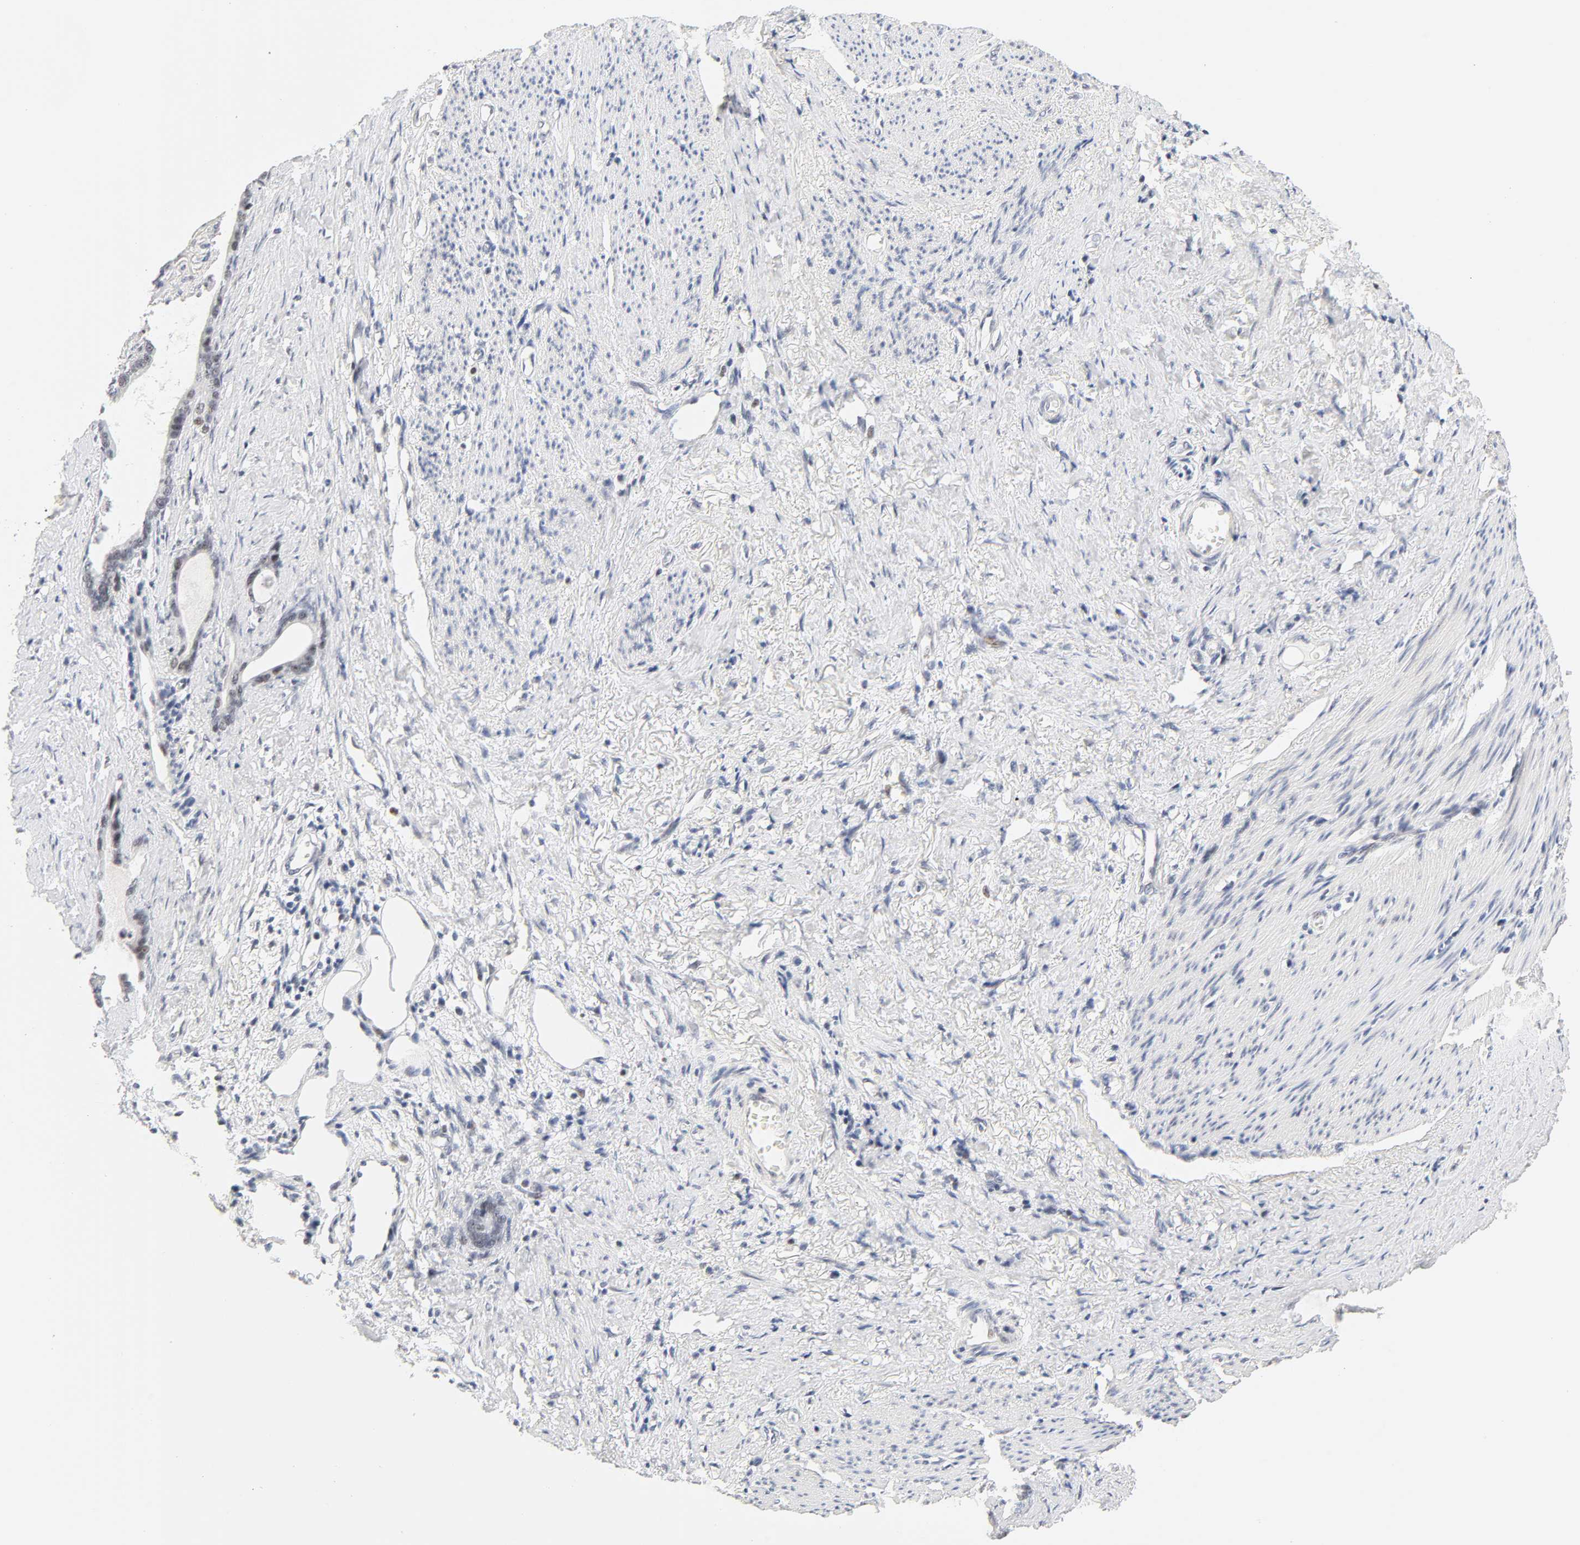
{"staining": {"intensity": "moderate", "quantity": "<25%", "location": "nuclear"}, "tissue": "stomach cancer", "cell_type": "Tumor cells", "image_type": "cancer", "snomed": [{"axis": "morphology", "description": "Adenocarcinoma, NOS"}, {"axis": "topography", "description": "Stomach"}], "caption": "Adenocarcinoma (stomach) stained with IHC displays moderate nuclear positivity in about <25% of tumor cells. The protein of interest is stained brown, and the nuclei are stained in blue (DAB IHC with brightfield microscopy, high magnification).", "gene": "MNAT1", "patient": {"sex": "female", "age": 75}}